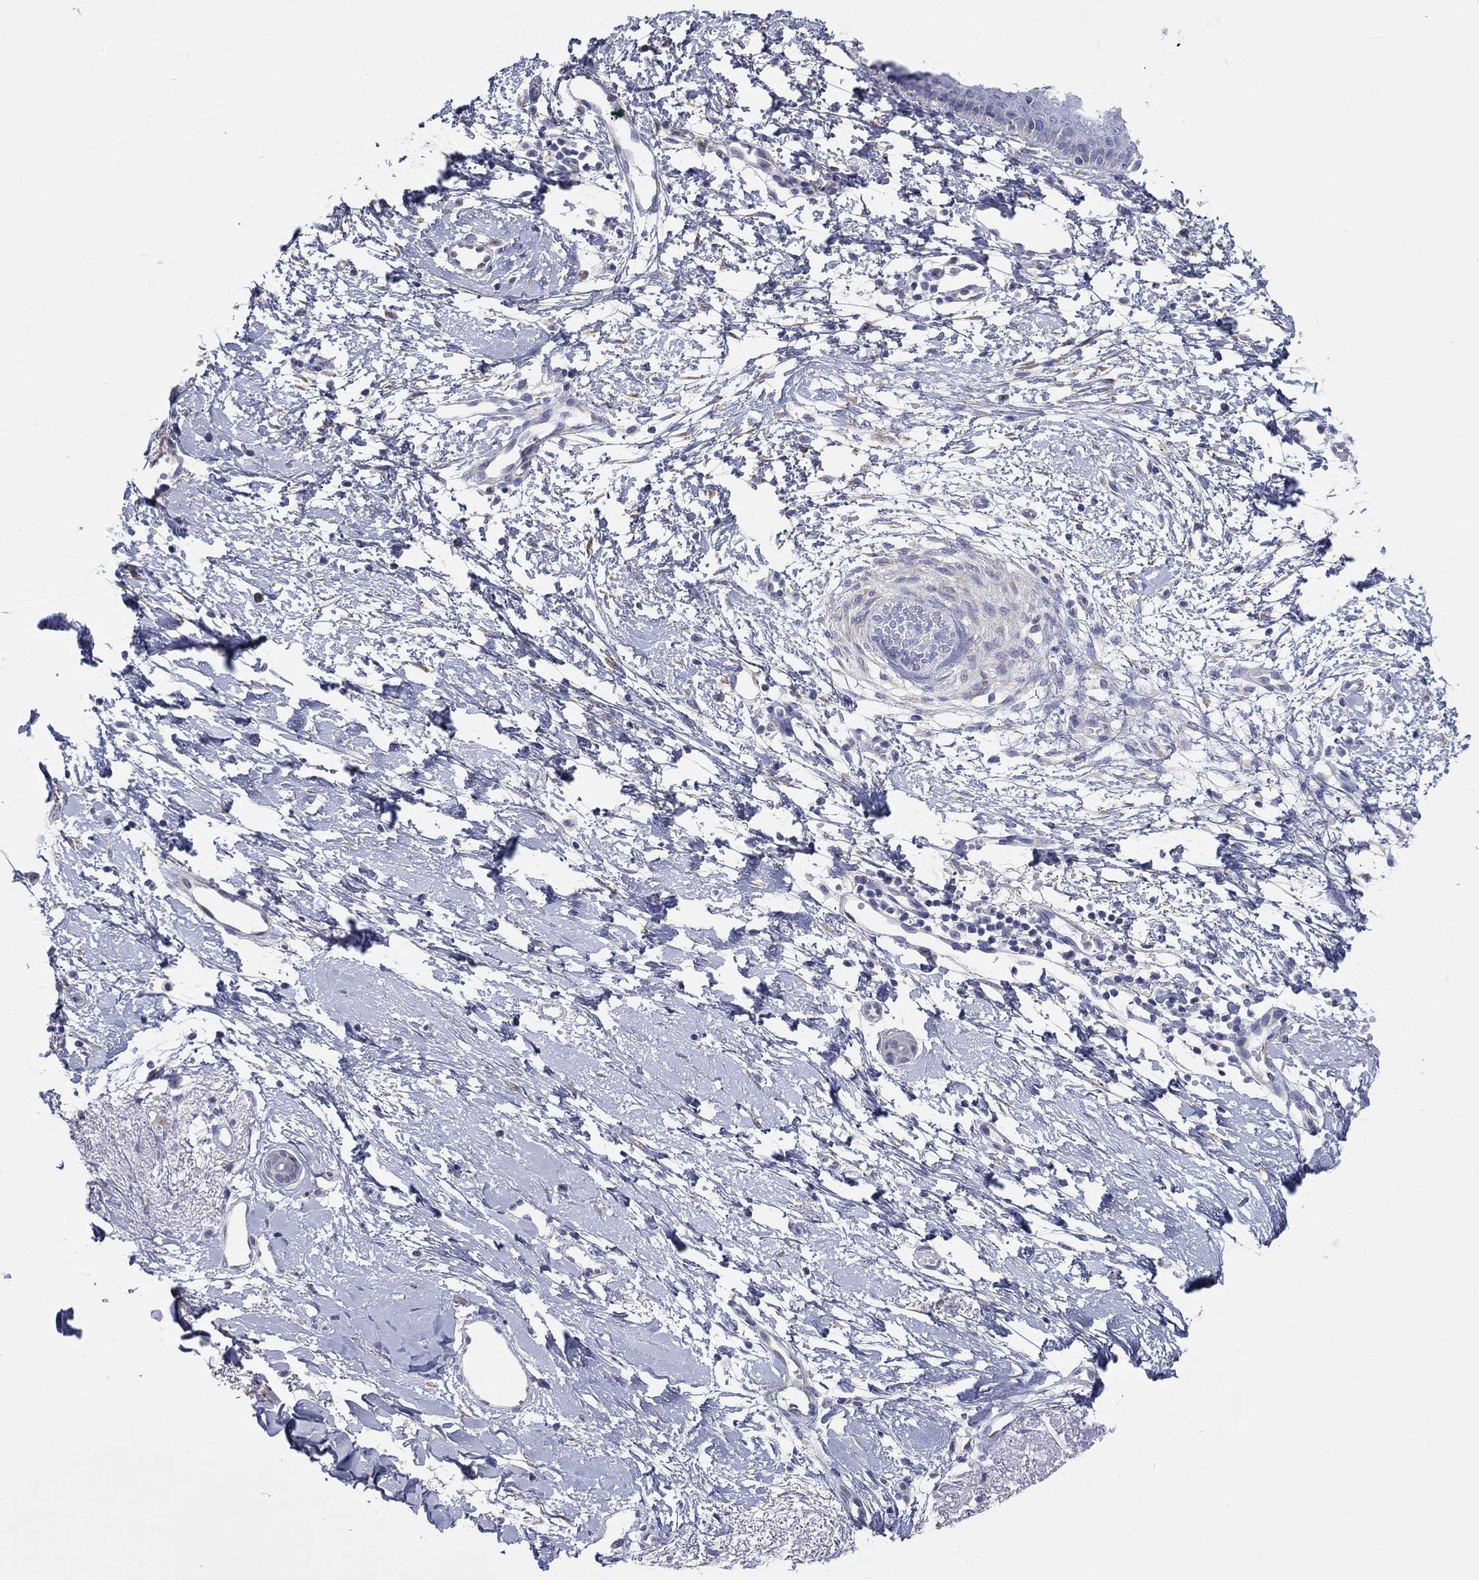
{"staining": {"intensity": "negative", "quantity": "none", "location": "none"}, "tissue": "skin cancer", "cell_type": "Tumor cells", "image_type": "cancer", "snomed": [{"axis": "morphology", "description": "Normal tissue, NOS"}, {"axis": "morphology", "description": "Basal cell carcinoma"}, {"axis": "topography", "description": "Skin"}], "caption": "Immunohistochemical staining of human skin cancer (basal cell carcinoma) shows no significant positivity in tumor cells. (DAB immunohistochemistry (IHC) with hematoxylin counter stain).", "gene": "LRRC4C", "patient": {"sex": "male", "age": 84}}